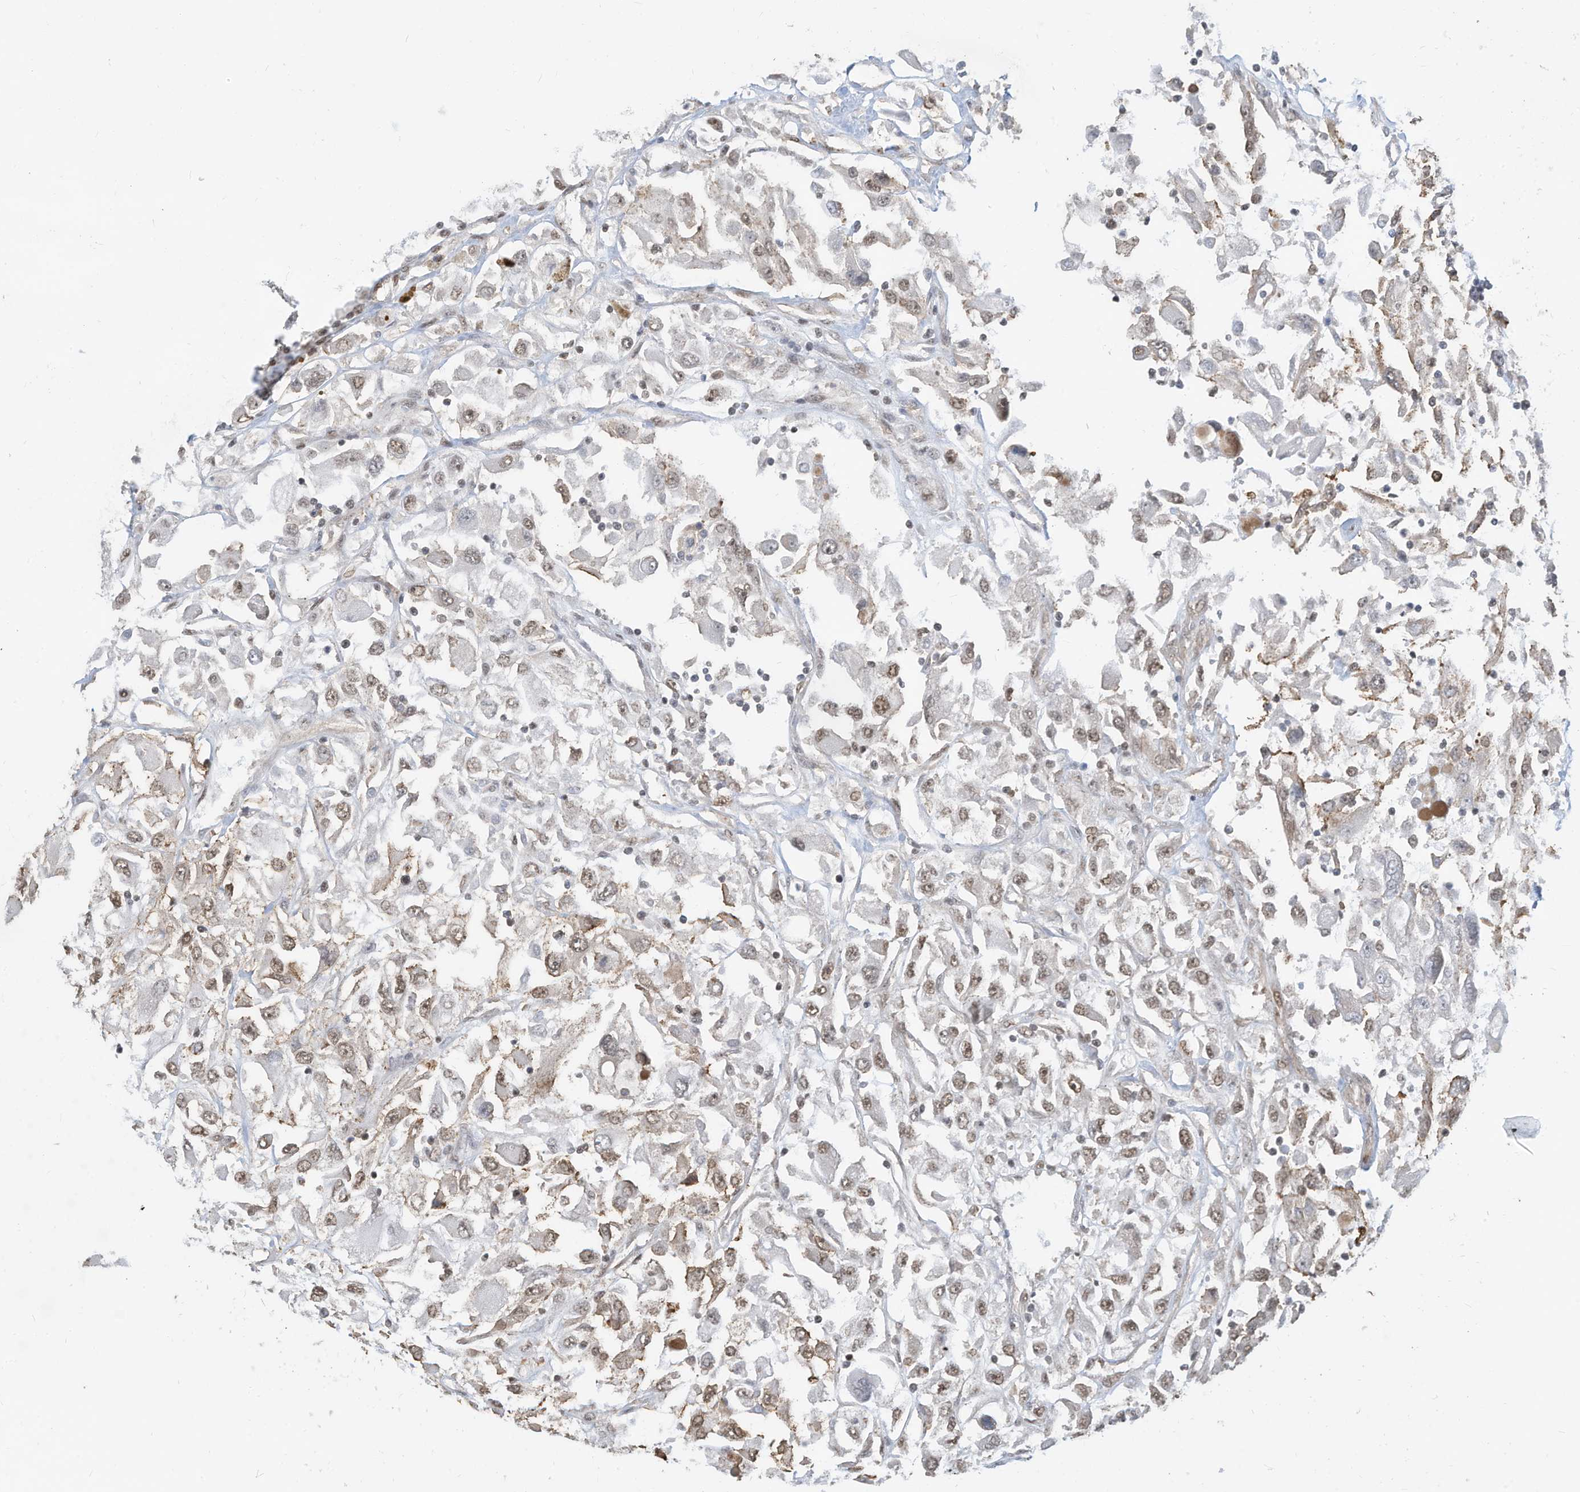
{"staining": {"intensity": "weak", "quantity": ">75%", "location": "nuclear"}, "tissue": "renal cancer", "cell_type": "Tumor cells", "image_type": "cancer", "snomed": [{"axis": "morphology", "description": "Adenocarcinoma, NOS"}, {"axis": "topography", "description": "Kidney"}], "caption": "DAB immunohistochemical staining of renal adenocarcinoma demonstrates weak nuclear protein positivity in approximately >75% of tumor cells.", "gene": "ZNF195", "patient": {"sex": "female", "age": 52}}